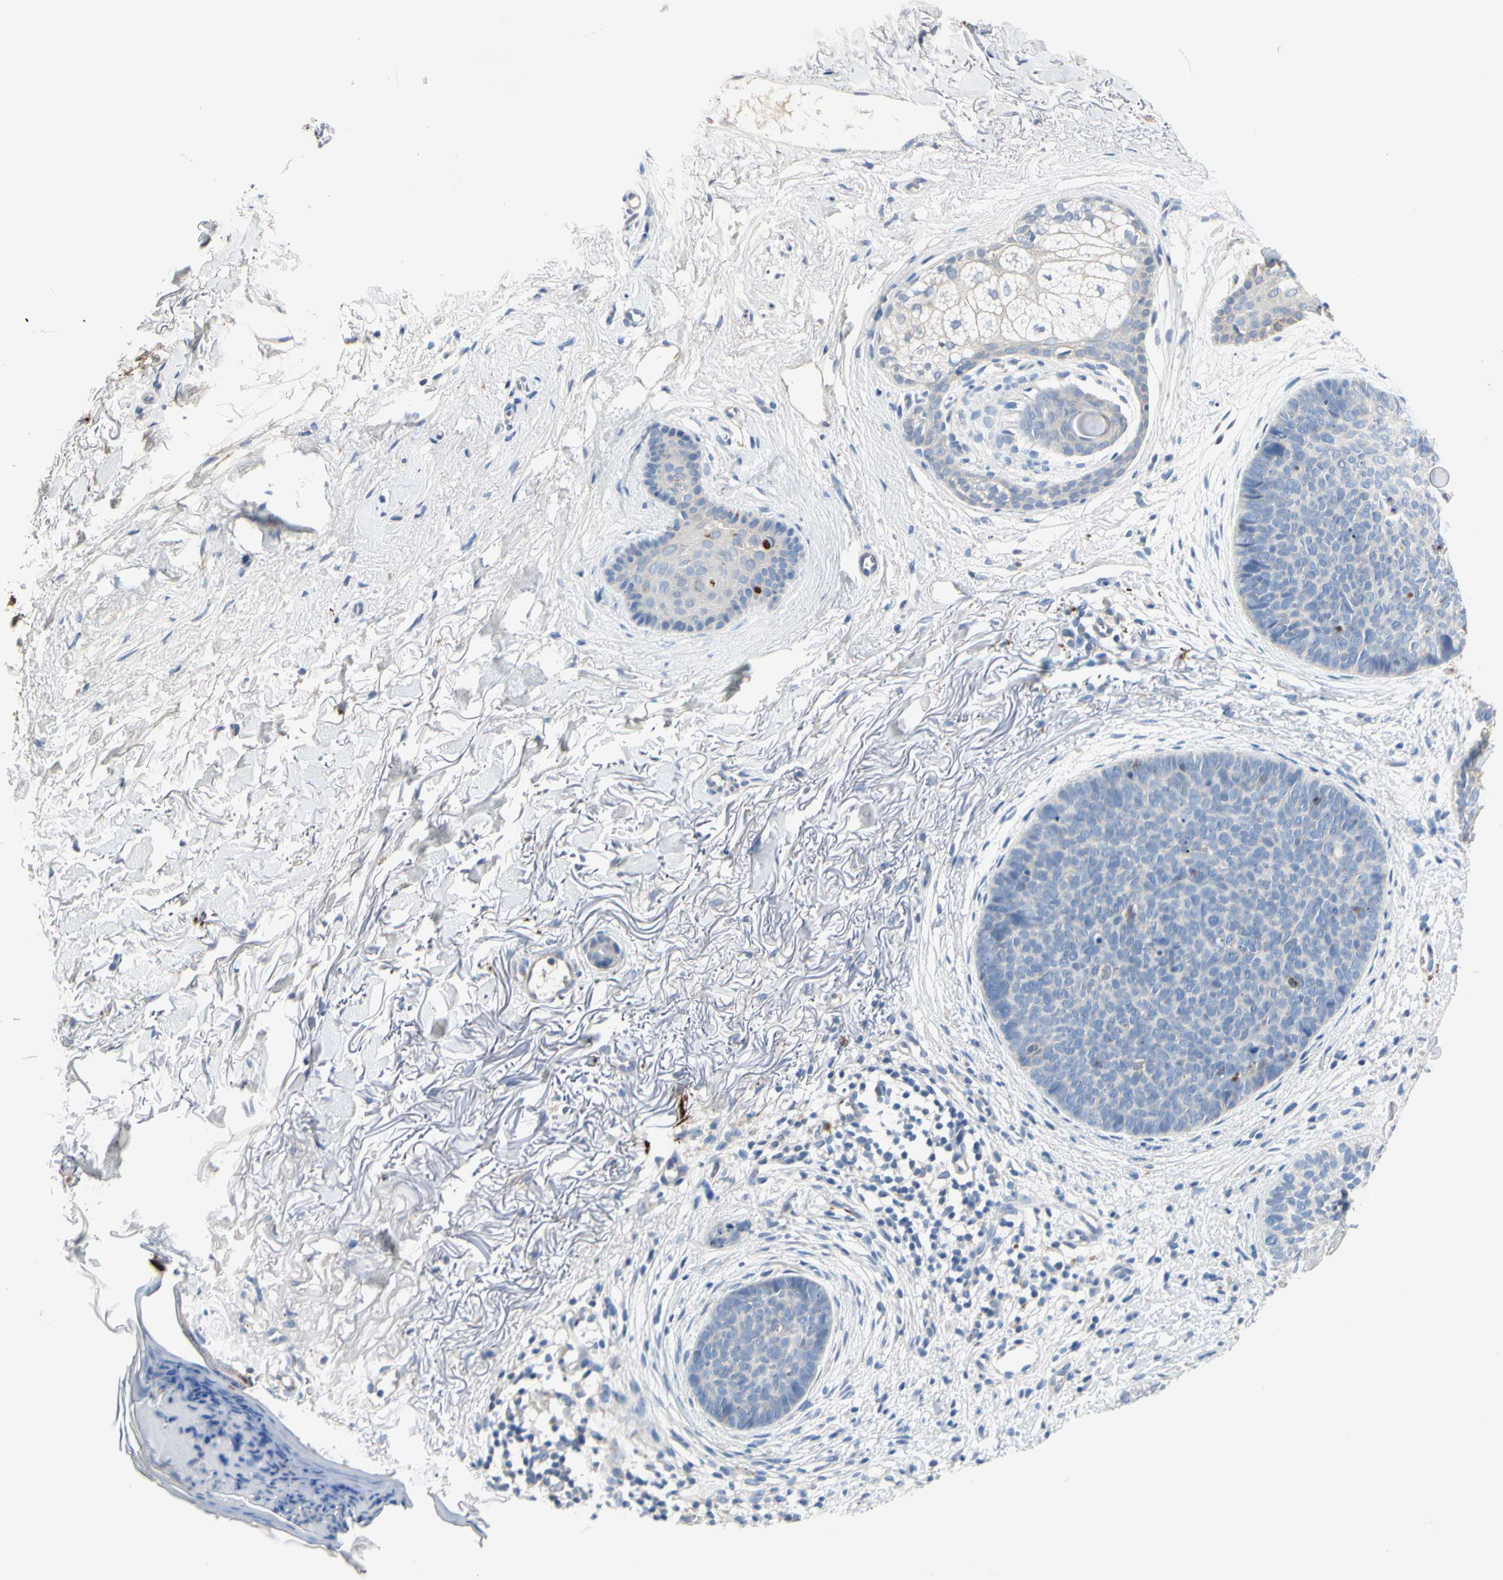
{"staining": {"intensity": "weak", "quantity": "<25%", "location": "cytoplasmic/membranous"}, "tissue": "skin cancer", "cell_type": "Tumor cells", "image_type": "cancer", "snomed": [{"axis": "morphology", "description": "Basal cell carcinoma"}, {"axis": "topography", "description": "Skin"}], "caption": "Tumor cells are negative for brown protein staining in skin cancer. (DAB immunohistochemistry (IHC), high magnification).", "gene": "RETSAT", "patient": {"sex": "female", "age": 70}}